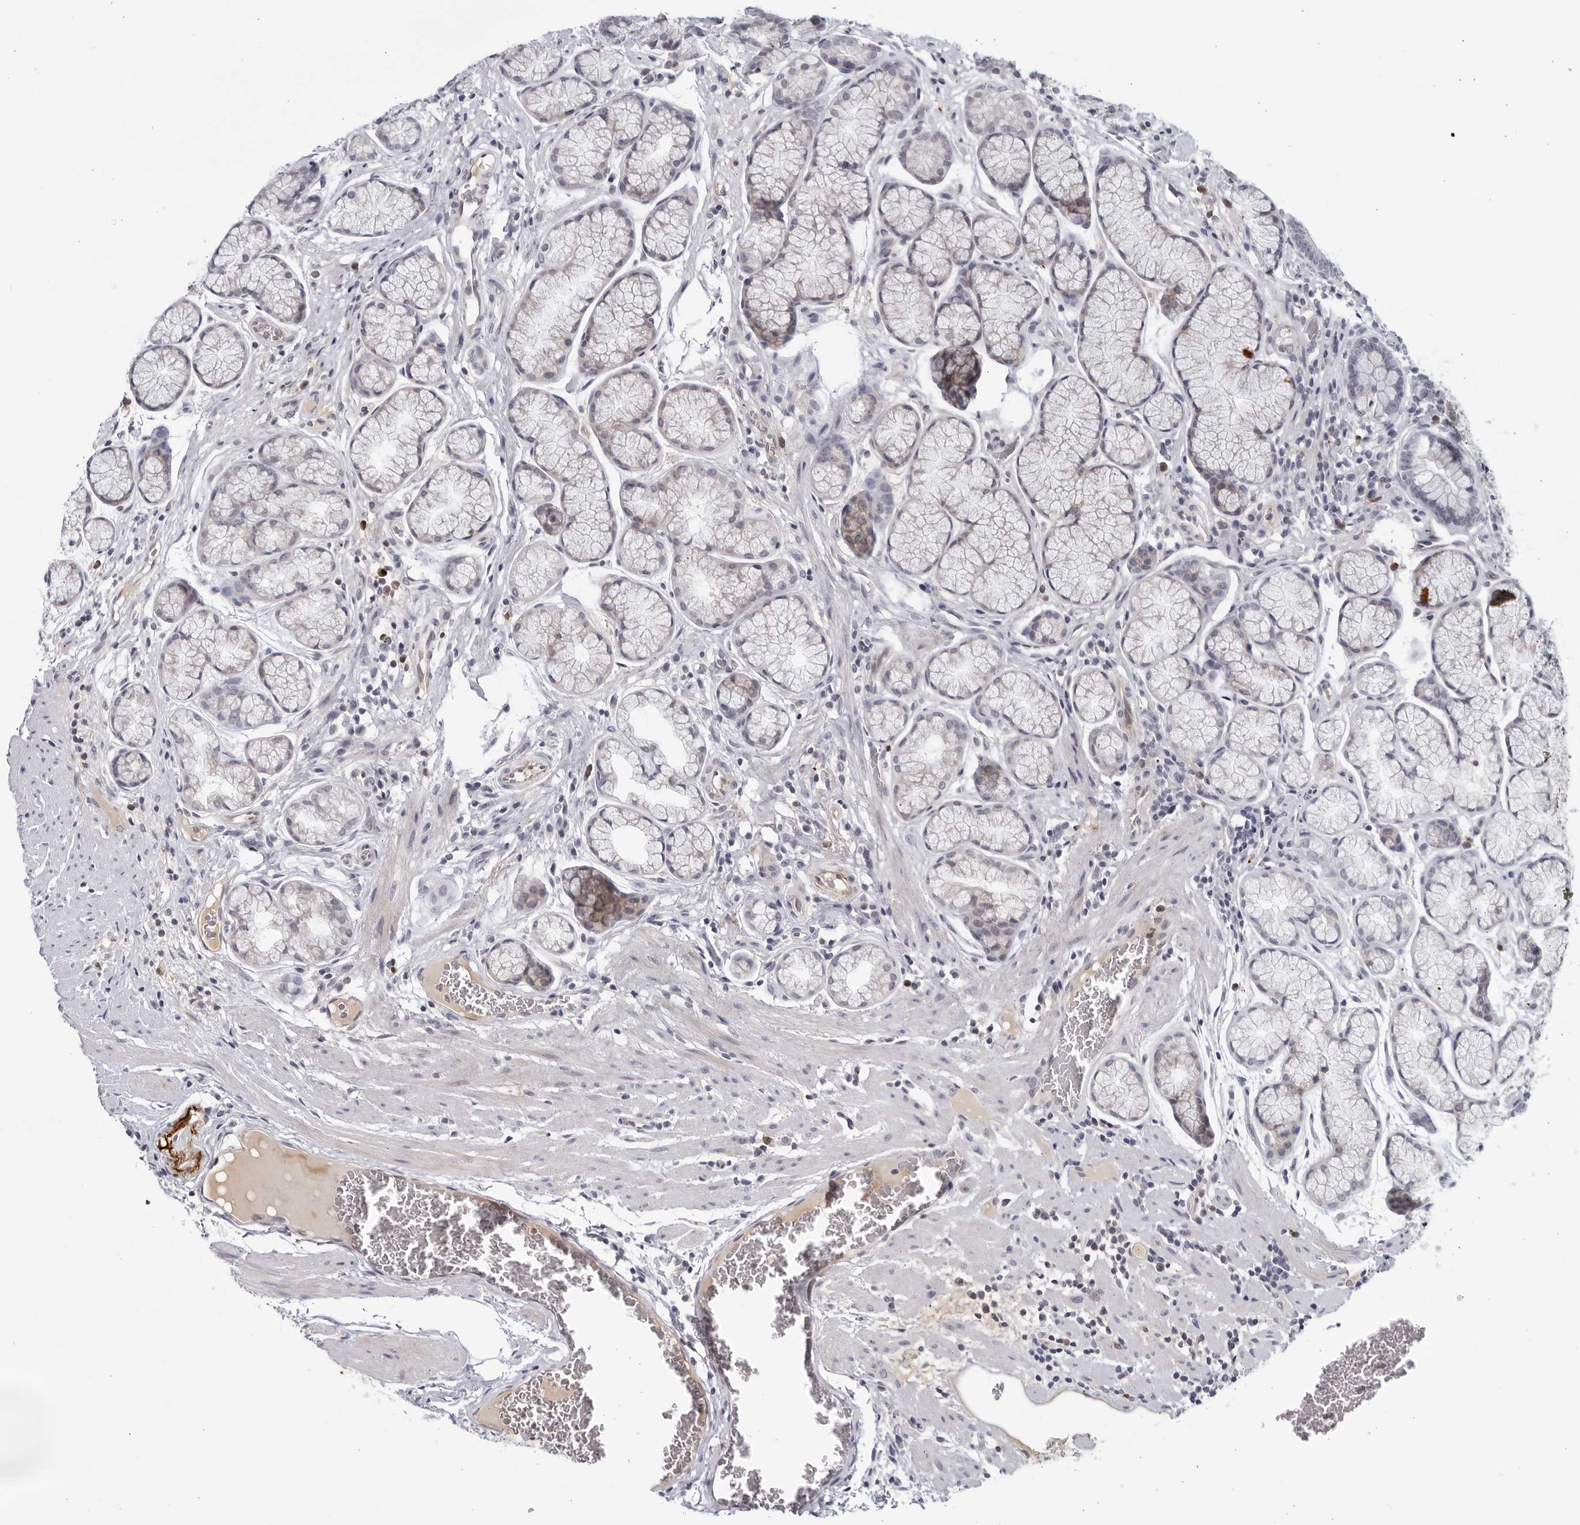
{"staining": {"intensity": "weak", "quantity": "<25%", "location": "cytoplasmic/membranous,nuclear"}, "tissue": "stomach", "cell_type": "Glandular cells", "image_type": "normal", "snomed": [{"axis": "morphology", "description": "Normal tissue, NOS"}, {"axis": "topography", "description": "Stomach"}], "caption": "Immunohistochemistry (IHC) of normal stomach reveals no expression in glandular cells.", "gene": "STRADB", "patient": {"sex": "male", "age": 42}}